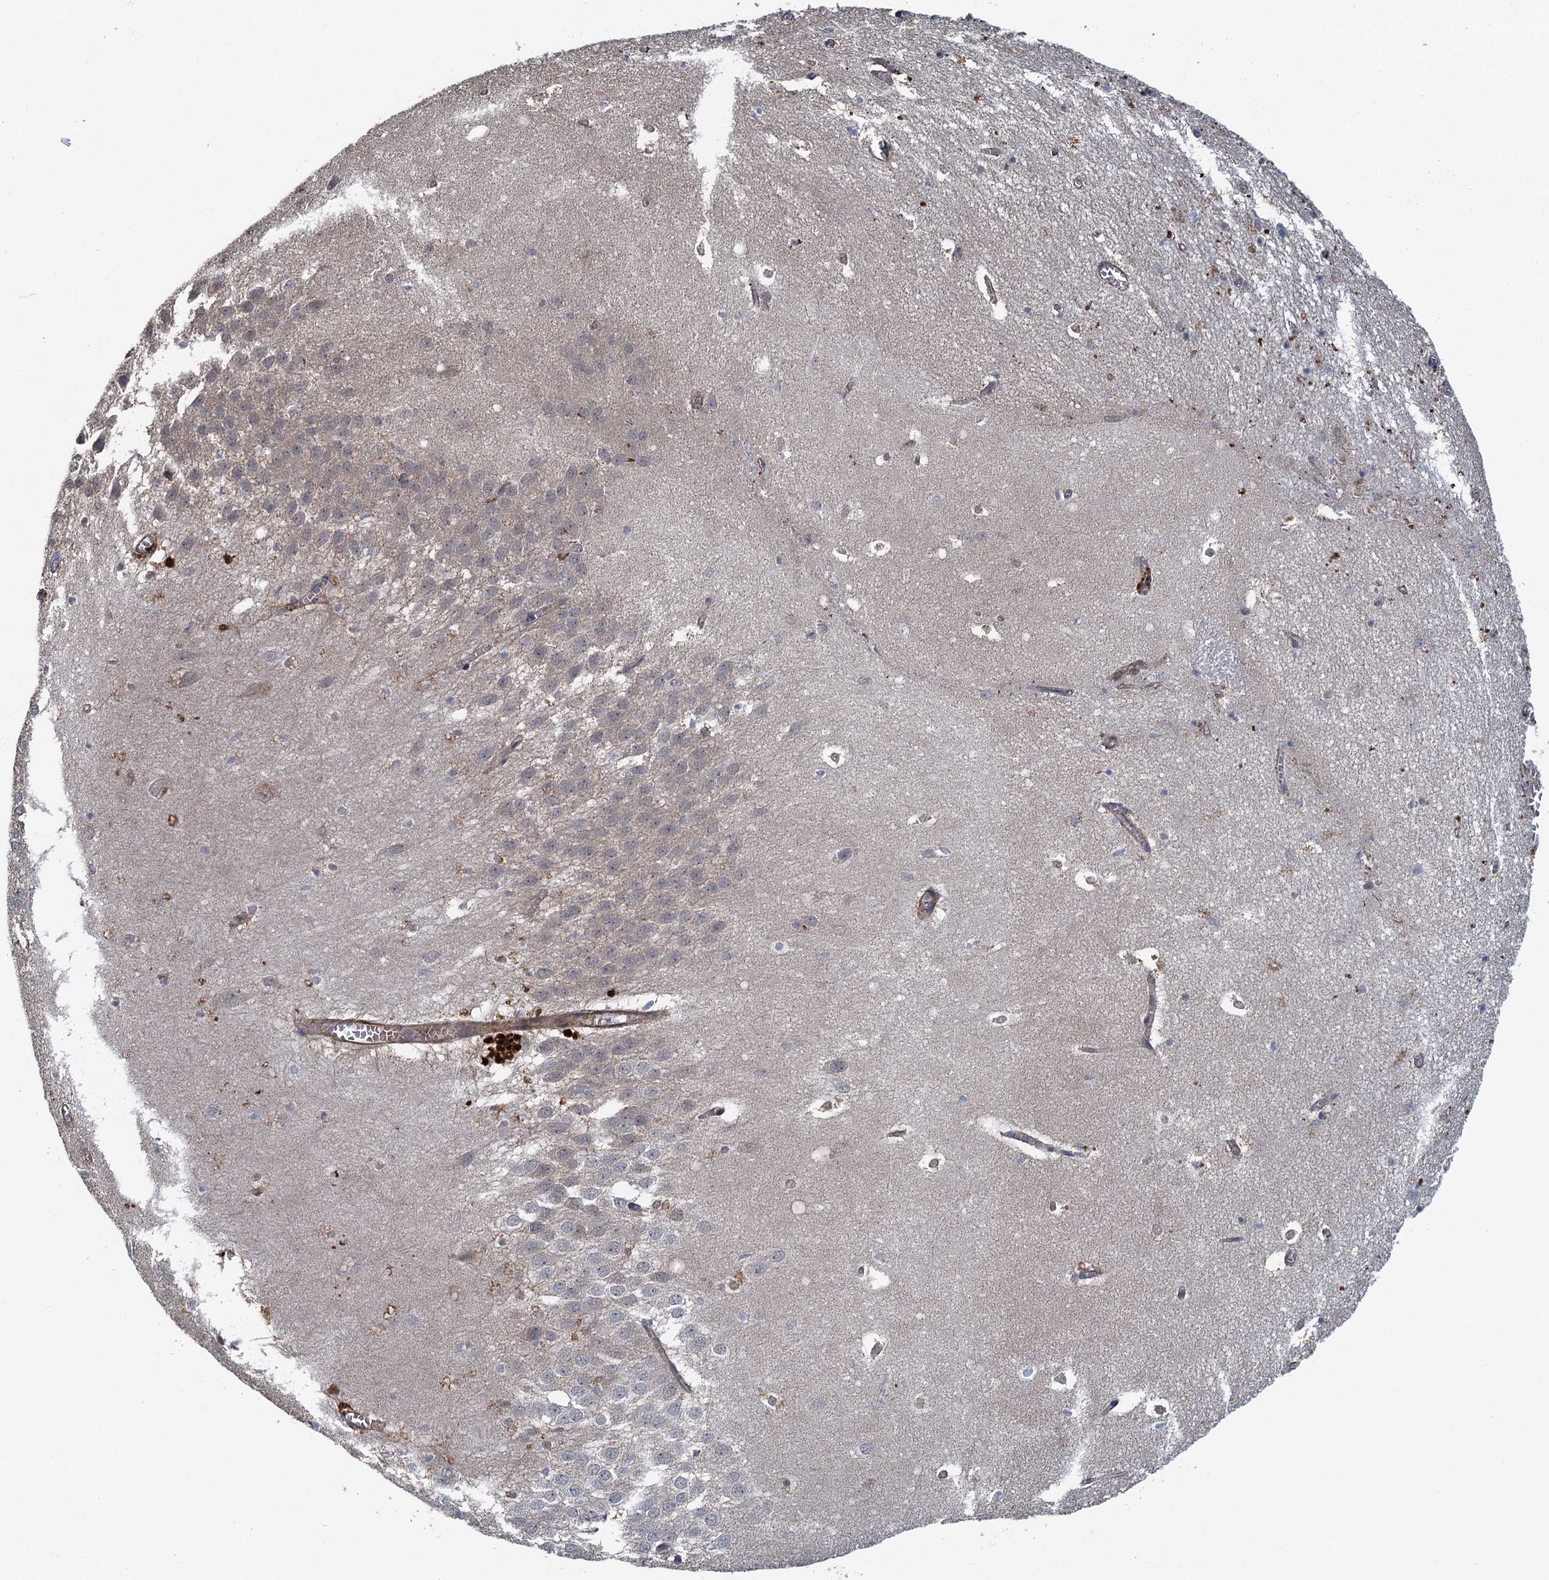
{"staining": {"intensity": "moderate", "quantity": "<25%", "location": "cytoplasmic/membranous"}, "tissue": "hippocampus", "cell_type": "Glial cells", "image_type": "normal", "snomed": [{"axis": "morphology", "description": "Normal tissue, NOS"}, {"axis": "topography", "description": "Hippocampus"}], "caption": "Protein staining demonstrates moderate cytoplasmic/membranous staining in approximately <25% of glial cells in normal hippocampus. (DAB IHC, brown staining for protein, blue staining for nuclei).", "gene": "RSAD2", "patient": {"sex": "female", "age": 64}}